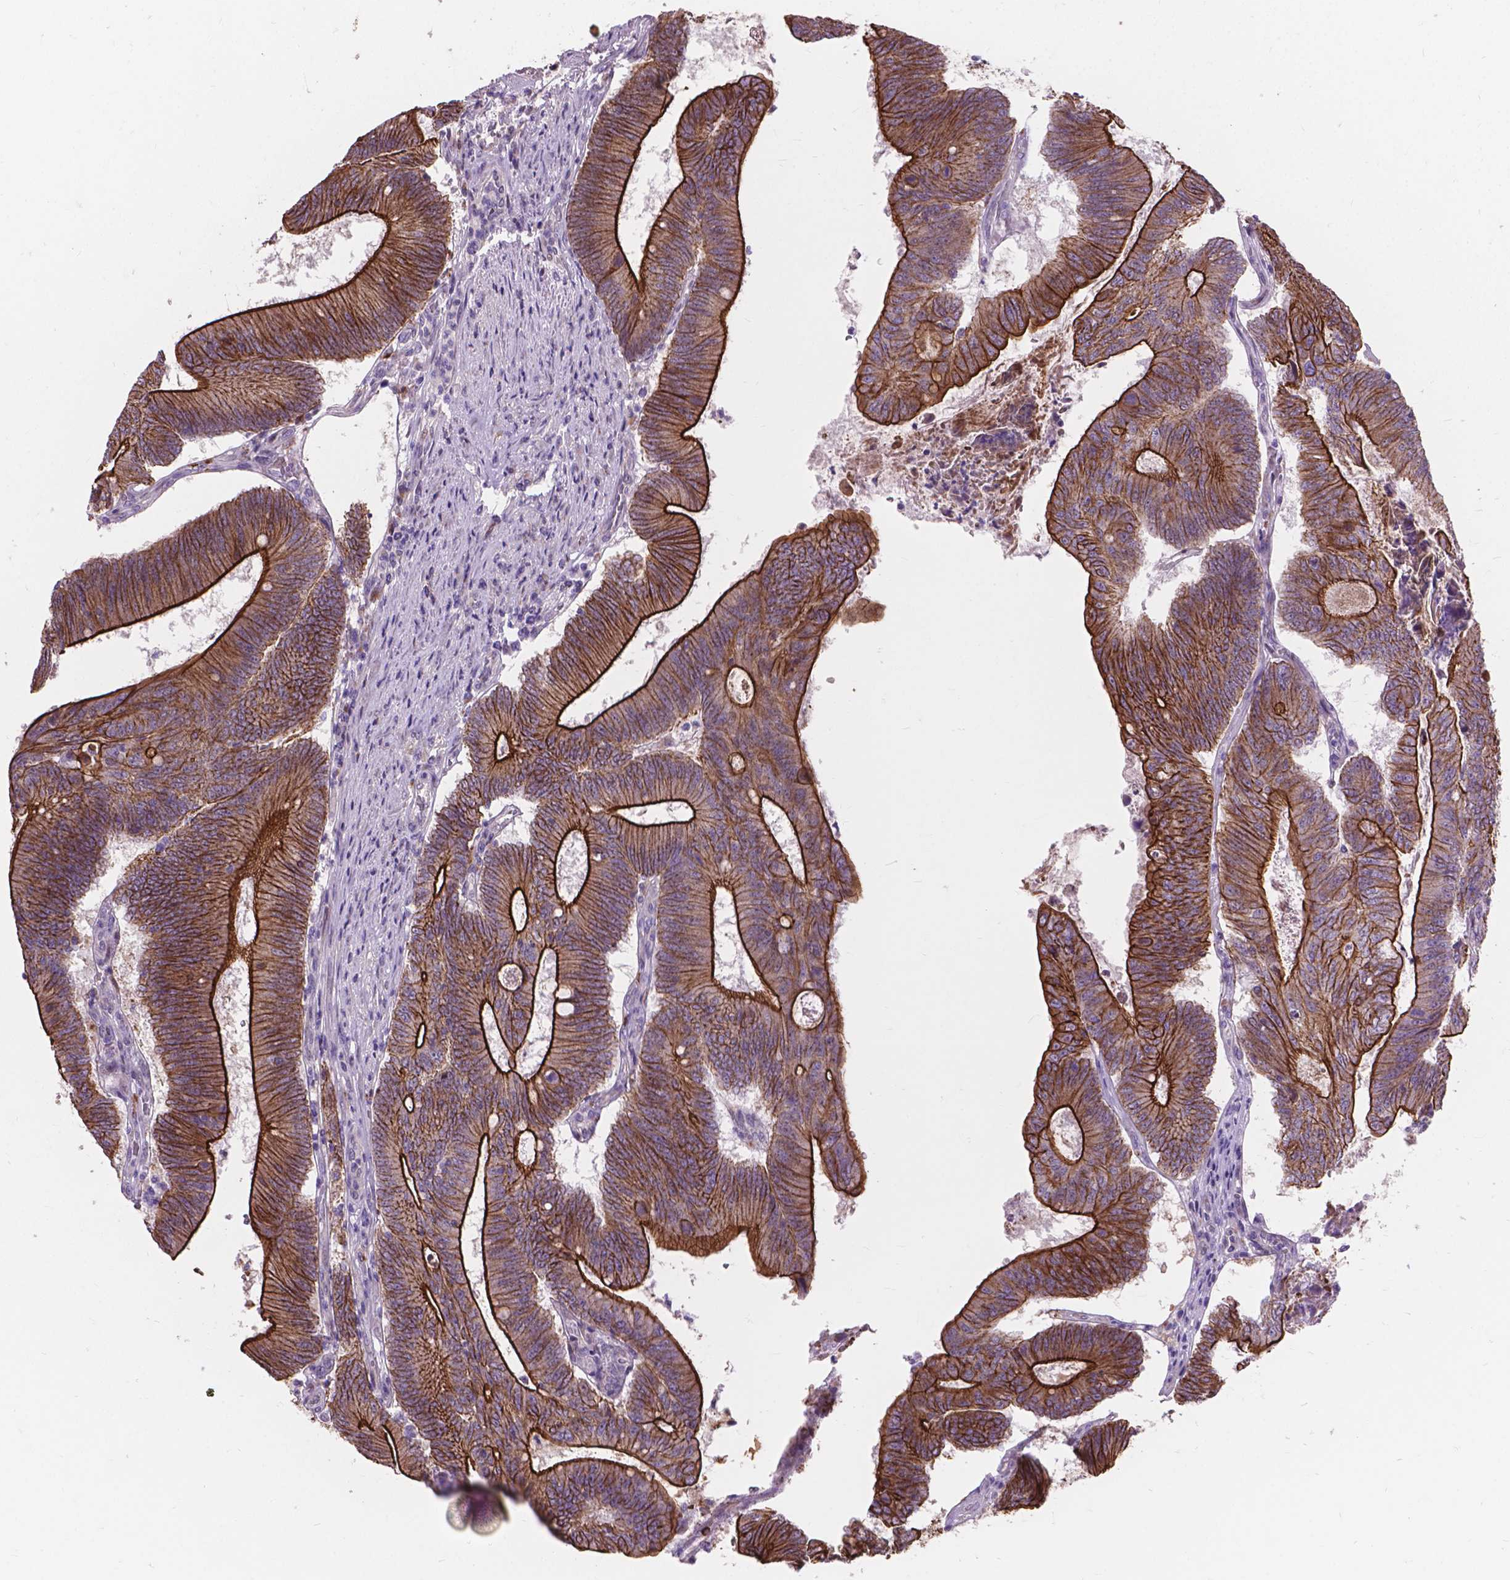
{"staining": {"intensity": "strong", "quantity": ">75%", "location": "cytoplasmic/membranous"}, "tissue": "colorectal cancer", "cell_type": "Tumor cells", "image_type": "cancer", "snomed": [{"axis": "morphology", "description": "Adenocarcinoma, NOS"}, {"axis": "topography", "description": "Colon"}], "caption": "The image shows staining of adenocarcinoma (colorectal), revealing strong cytoplasmic/membranous protein positivity (brown color) within tumor cells.", "gene": "MYH14", "patient": {"sex": "female", "age": 70}}